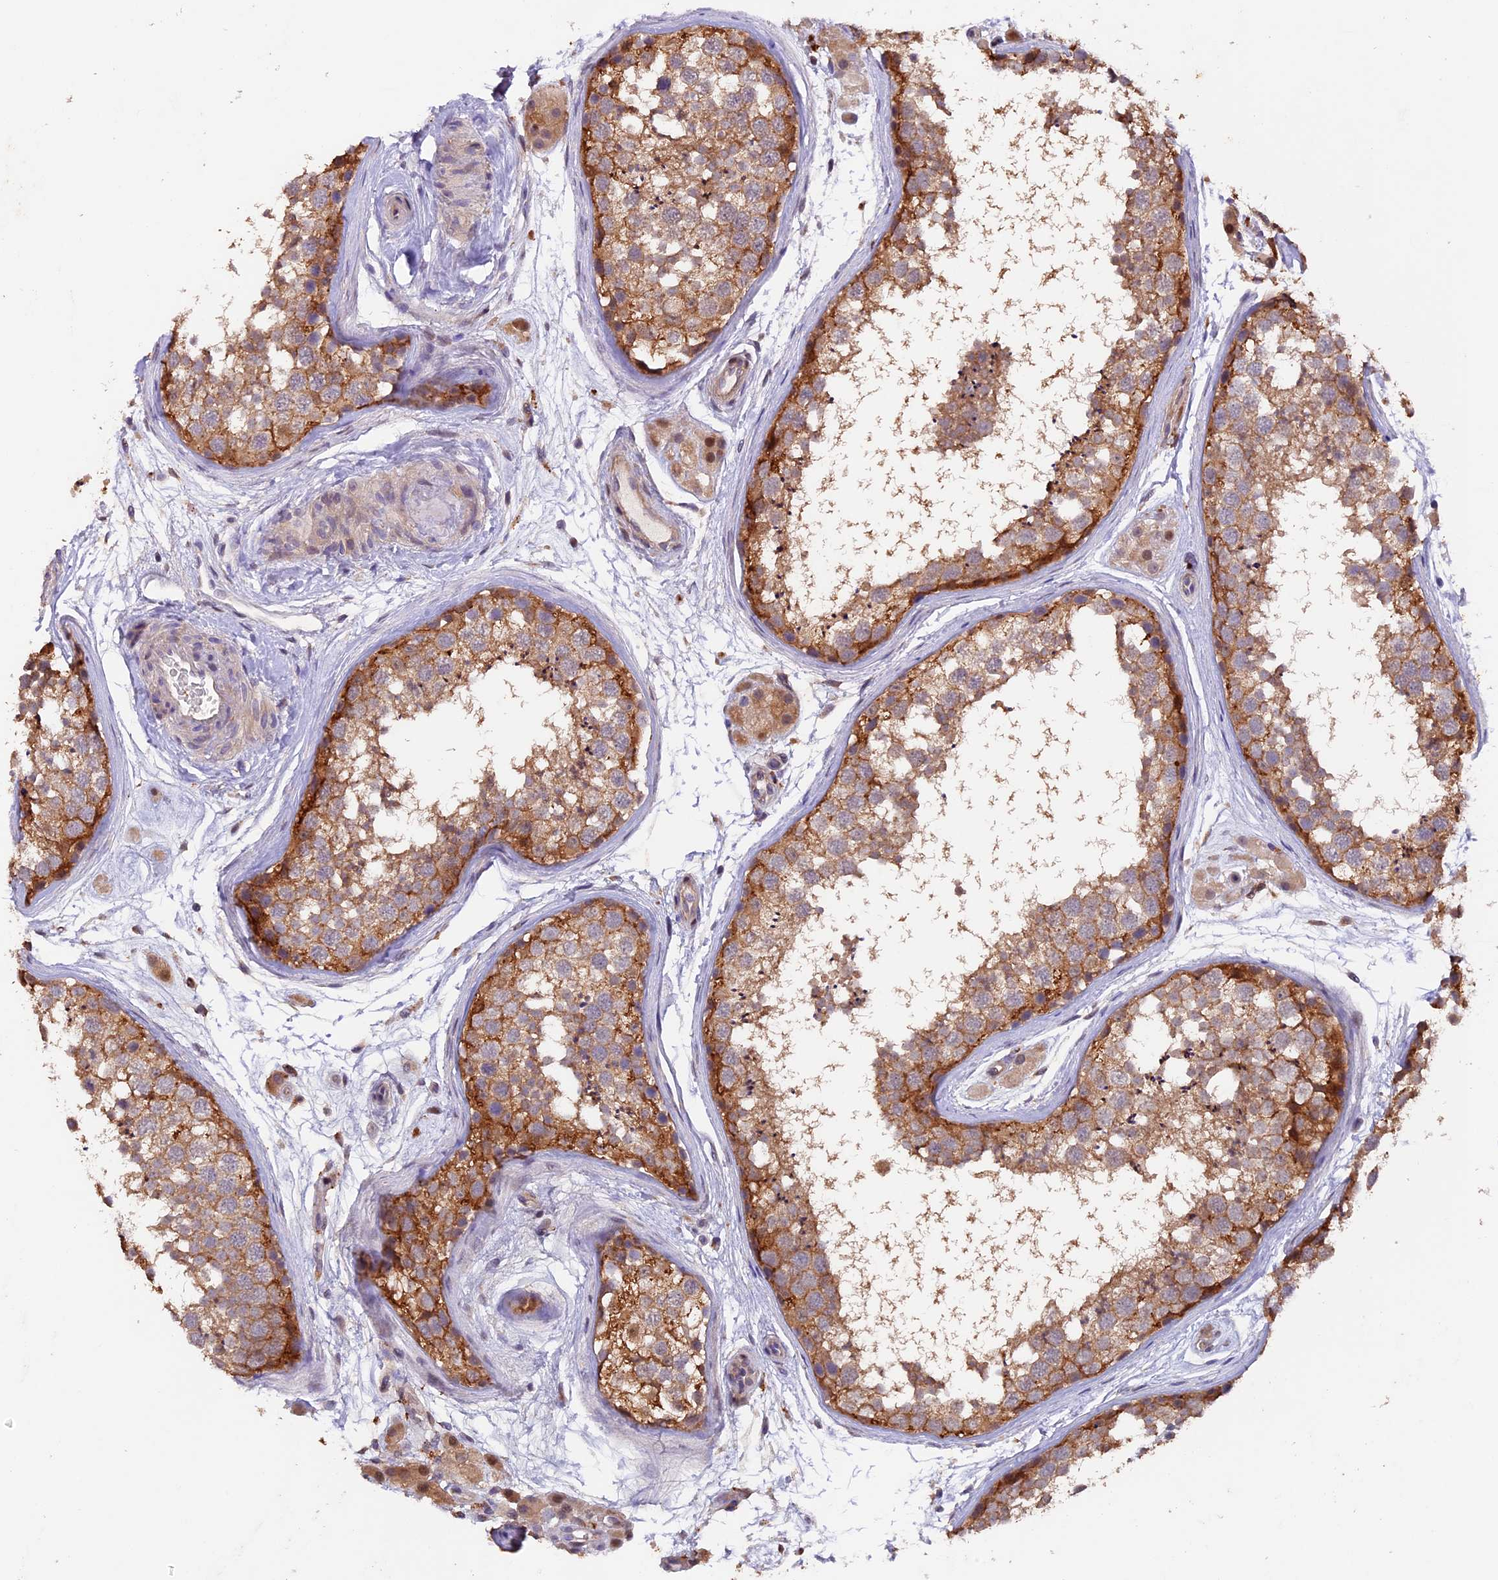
{"staining": {"intensity": "weak", "quantity": "25%-75%", "location": "cytoplasmic/membranous"}, "tissue": "testis", "cell_type": "Cells in seminiferous ducts", "image_type": "normal", "snomed": [{"axis": "morphology", "description": "Normal tissue, NOS"}, {"axis": "topography", "description": "Testis"}], "caption": "DAB (3,3'-diaminobenzidine) immunohistochemical staining of unremarkable testis shows weak cytoplasmic/membranous protein expression in approximately 25%-75% of cells in seminiferous ducts.", "gene": "NCK2", "patient": {"sex": "male", "age": 56}}